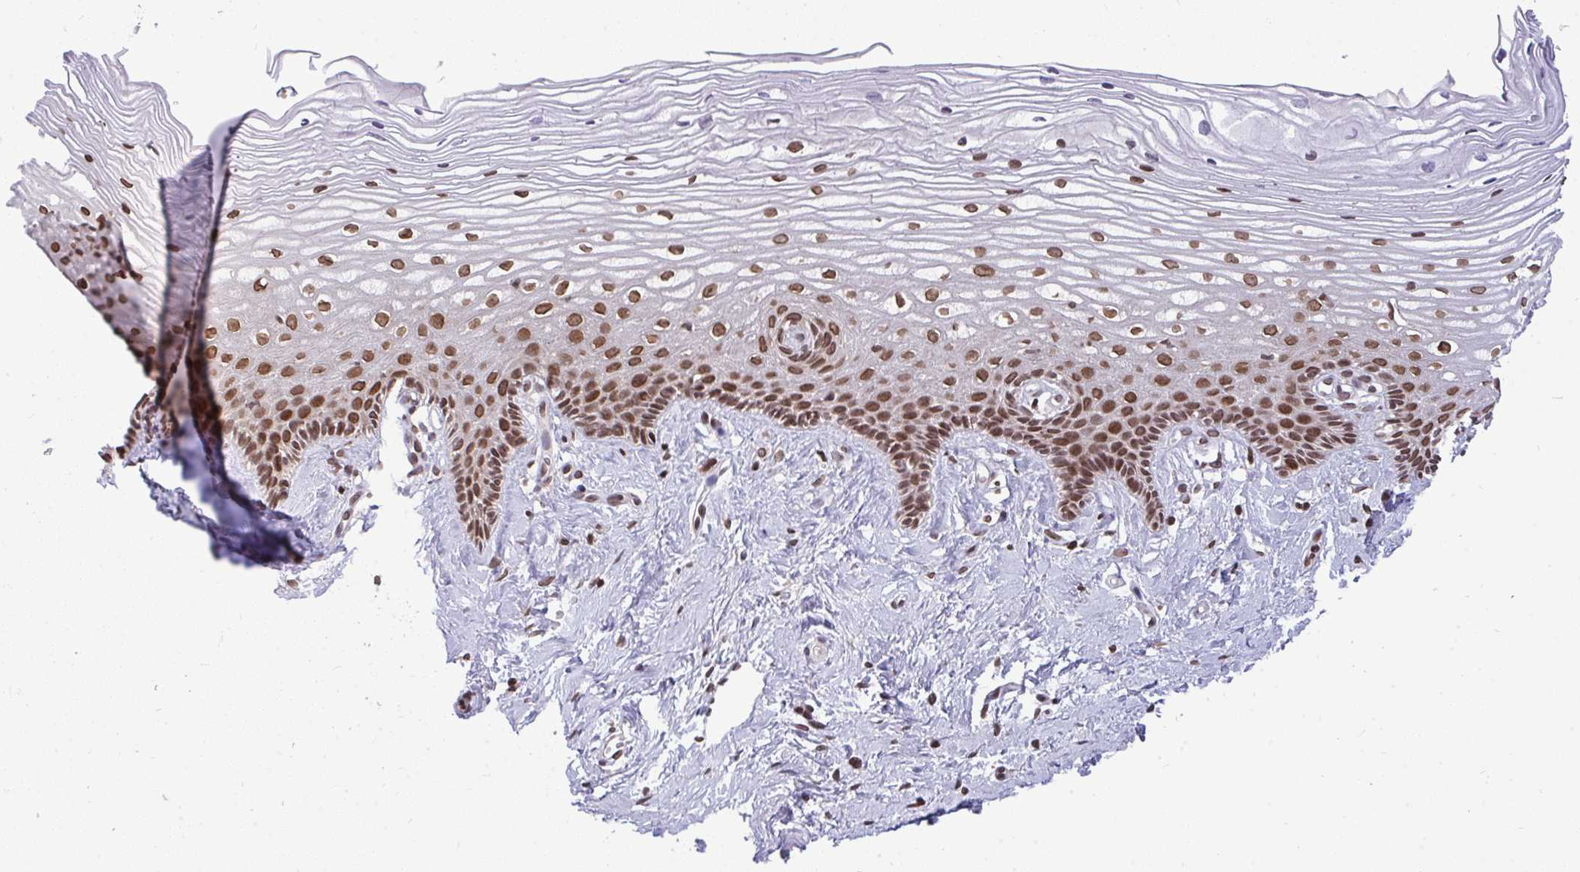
{"staining": {"intensity": "moderate", "quantity": ">75%", "location": "nuclear"}, "tissue": "cervix", "cell_type": "Glandular cells", "image_type": "normal", "snomed": [{"axis": "morphology", "description": "Normal tissue, NOS"}, {"axis": "topography", "description": "Cervix"}], "caption": "DAB immunohistochemical staining of normal cervix displays moderate nuclear protein expression in approximately >75% of glandular cells.", "gene": "JPT1", "patient": {"sex": "female", "age": 40}}